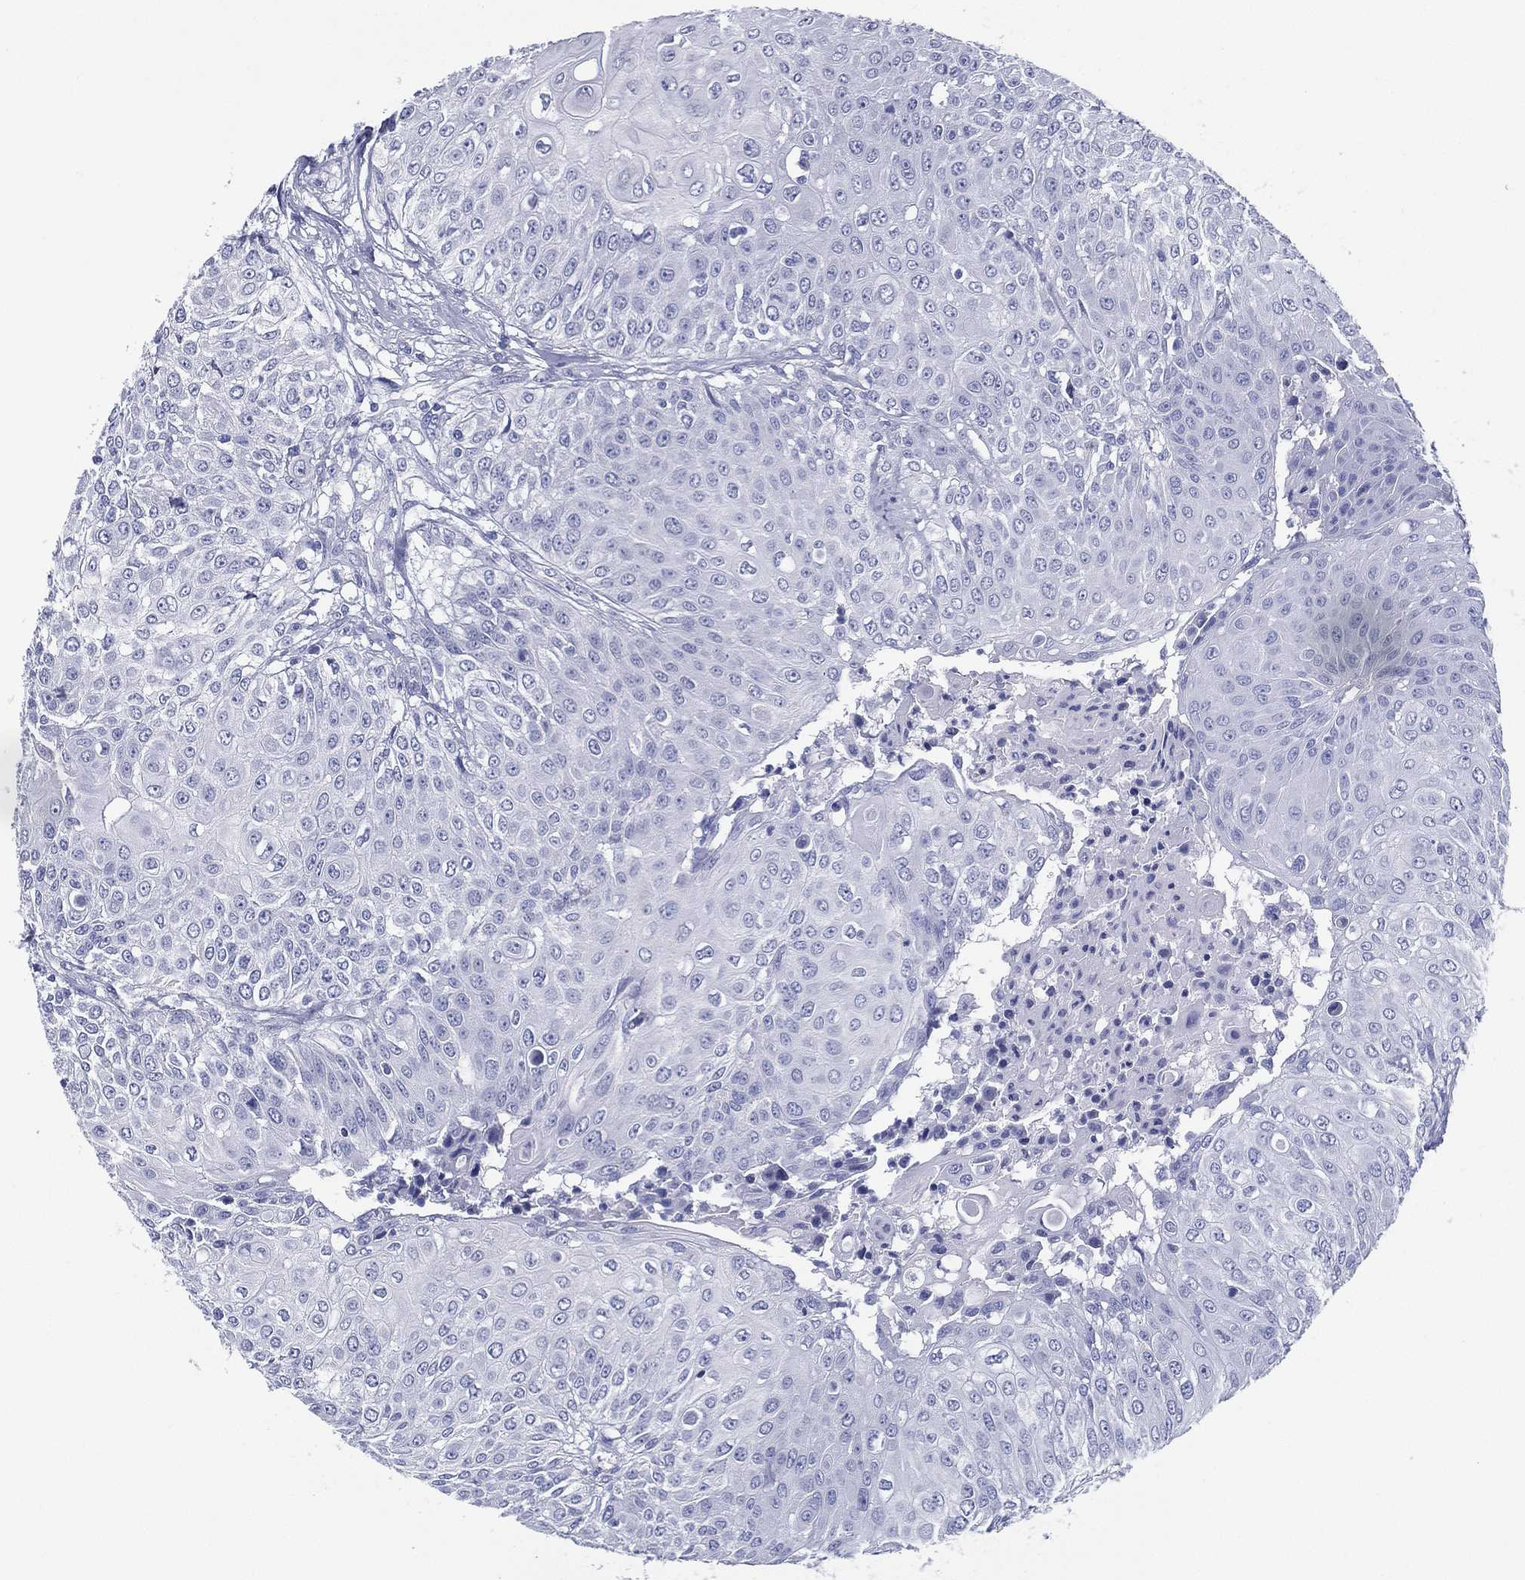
{"staining": {"intensity": "negative", "quantity": "none", "location": "none"}, "tissue": "urothelial cancer", "cell_type": "Tumor cells", "image_type": "cancer", "snomed": [{"axis": "morphology", "description": "Urothelial carcinoma, High grade"}, {"axis": "topography", "description": "Urinary bladder"}], "caption": "Urothelial cancer was stained to show a protein in brown. There is no significant staining in tumor cells.", "gene": "RSPH4A", "patient": {"sex": "female", "age": 79}}